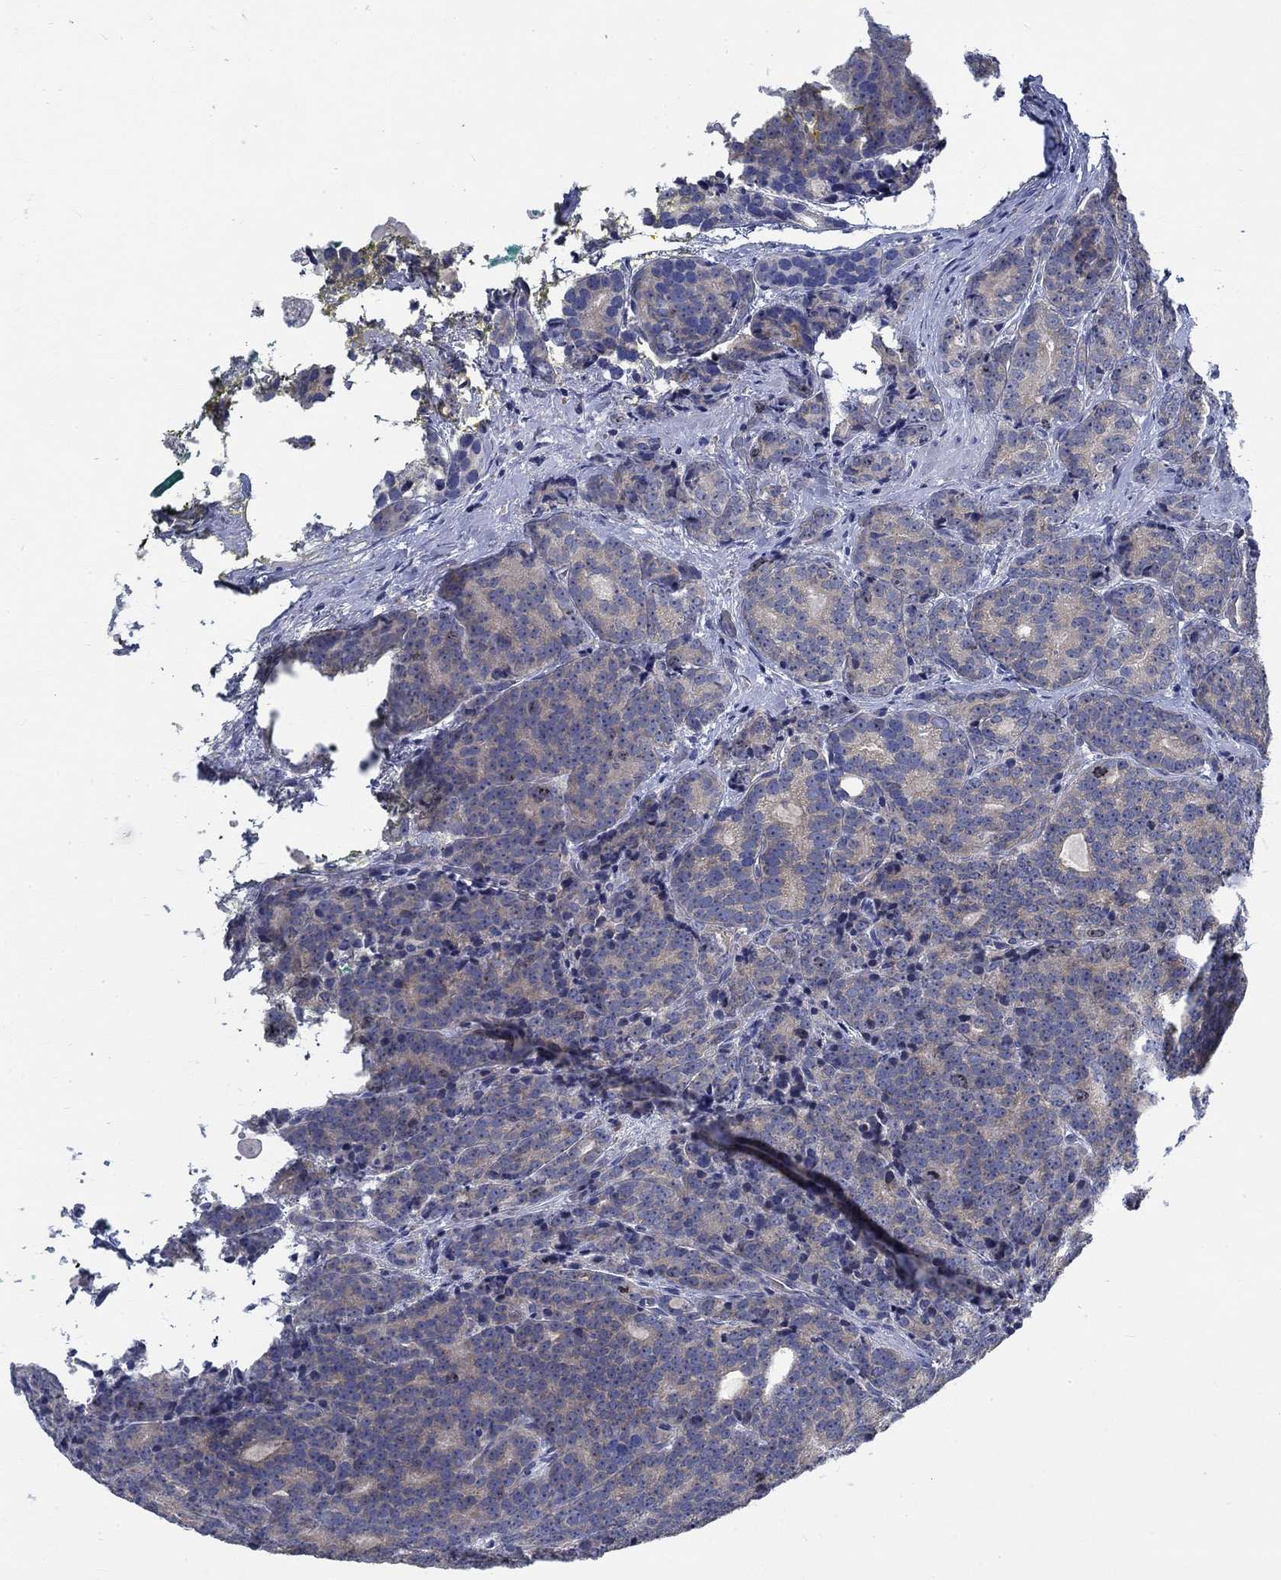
{"staining": {"intensity": "negative", "quantity": "none", "location": "none"}, "tissue": "prostate cancer", "cell_type": "Tumor cells", "image_type": "cancer", "snomed": [{"axis": "morphology", "description": "Adenocarcinoma, NOS"}, {"axis": "topography", "description": "Prostate"}], "caption": "Protein analysis of prostate cancer demonstrates no significant staining in tumor cells. (Brightfield microscopy of DAB IHC at high magnification).", "gene": "MMP24", "patient": {"sex": "male", "age": 71}}